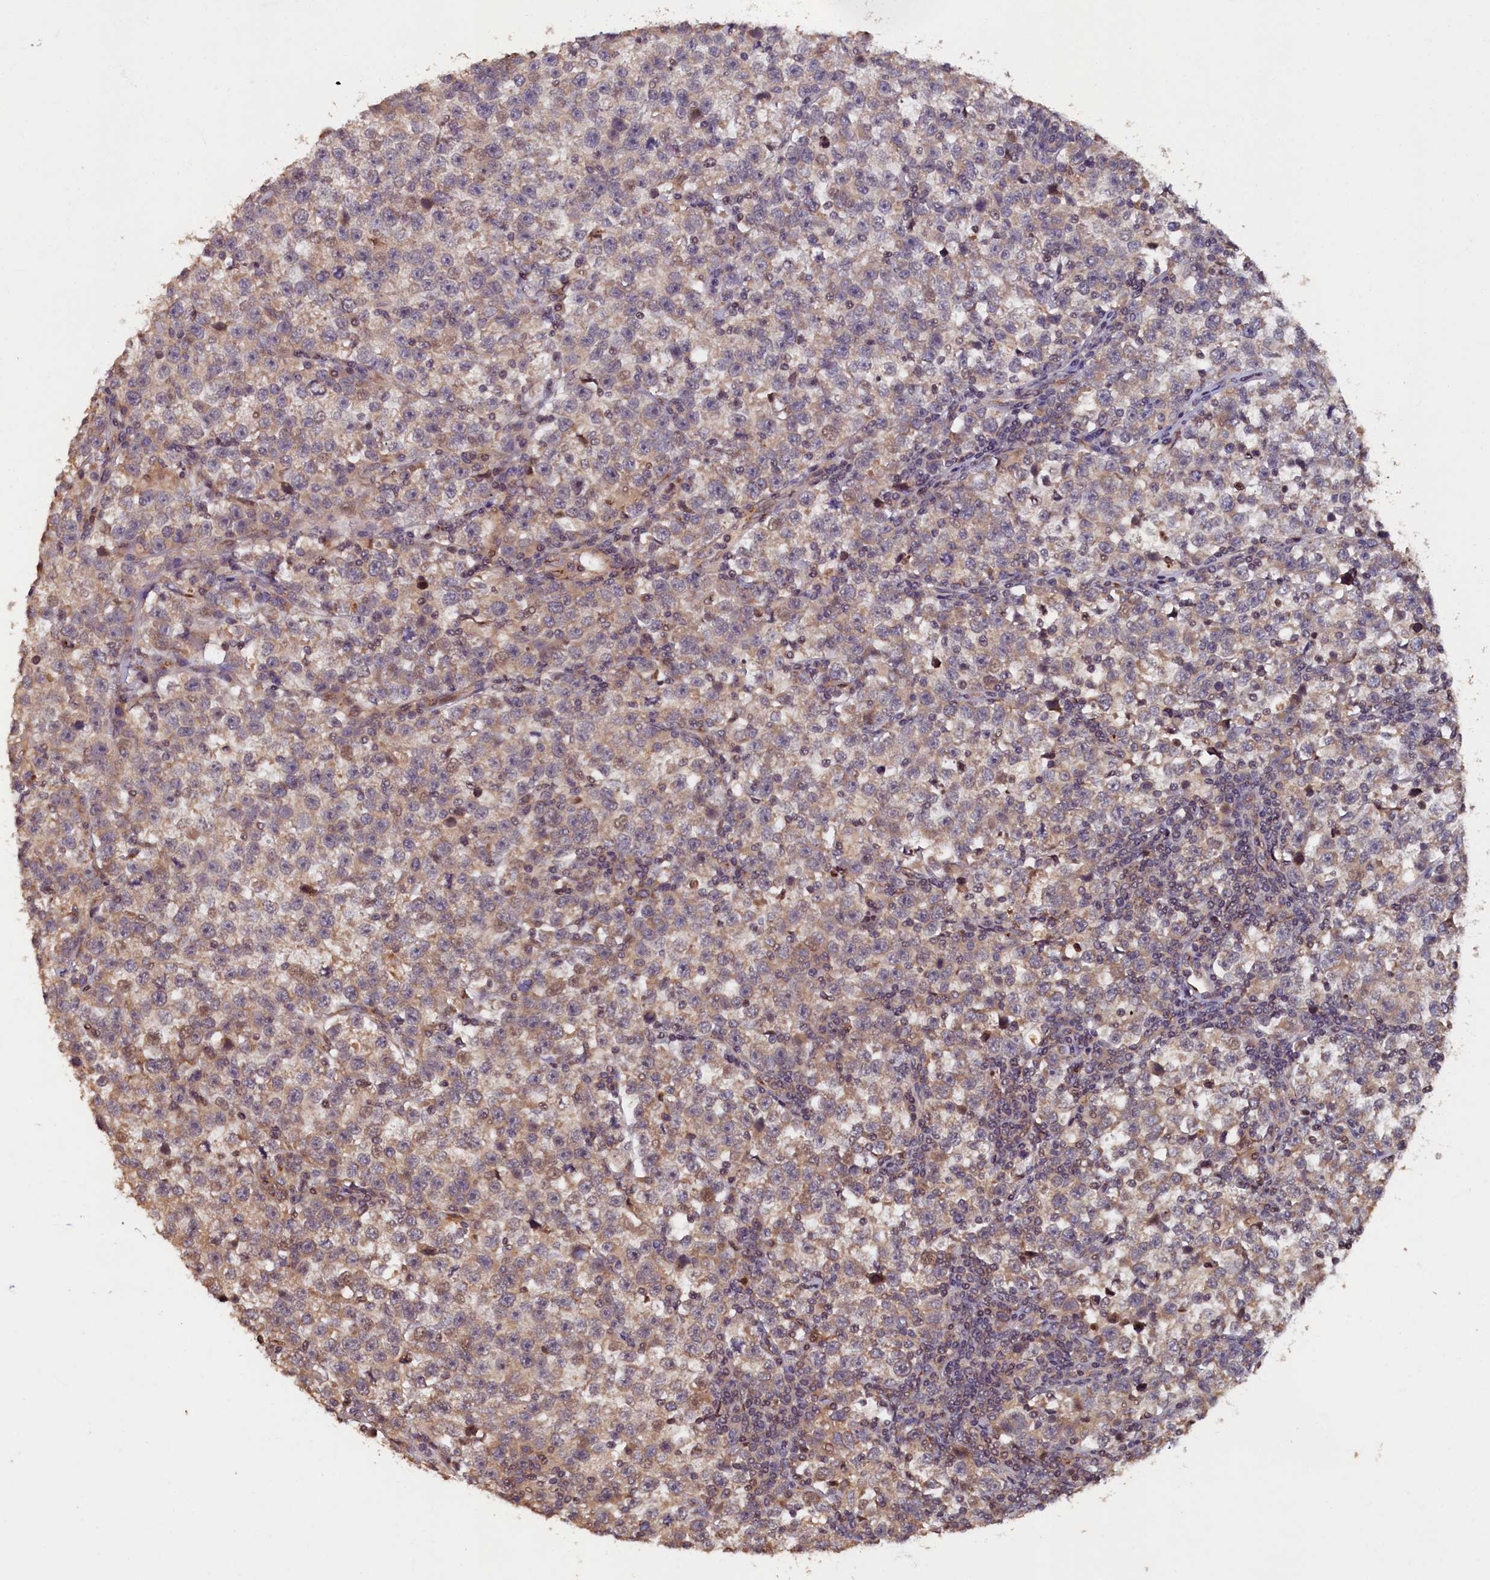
{"staining": {"intensity": "weak", "quantity": ">75%", "location": "cytoplasmic/membranous"}, "tissue": "testis cancer", "cell_type": "Tumor cells", "image_type": "cancer", "snomed": [{"axis": "morphology", "description": "Normal tissue, NOS"}, {"axis": "morphology", "description": "Seminoma, NOS"}, {"axis": "topography", "description": "Testis"}], "caption": "IHC photomicrograph of neoplastic tissue: human testis cancer (seminoma) stained using immunohistochemistry shows low levels of weak protein expression localized specifically in the cytoplasmic/membranous of tumor cells, appearing as a cytoplasmic/membranous brown color.", "gene": "TMEM181", "patient": {"sex": "male", "age": 43}}